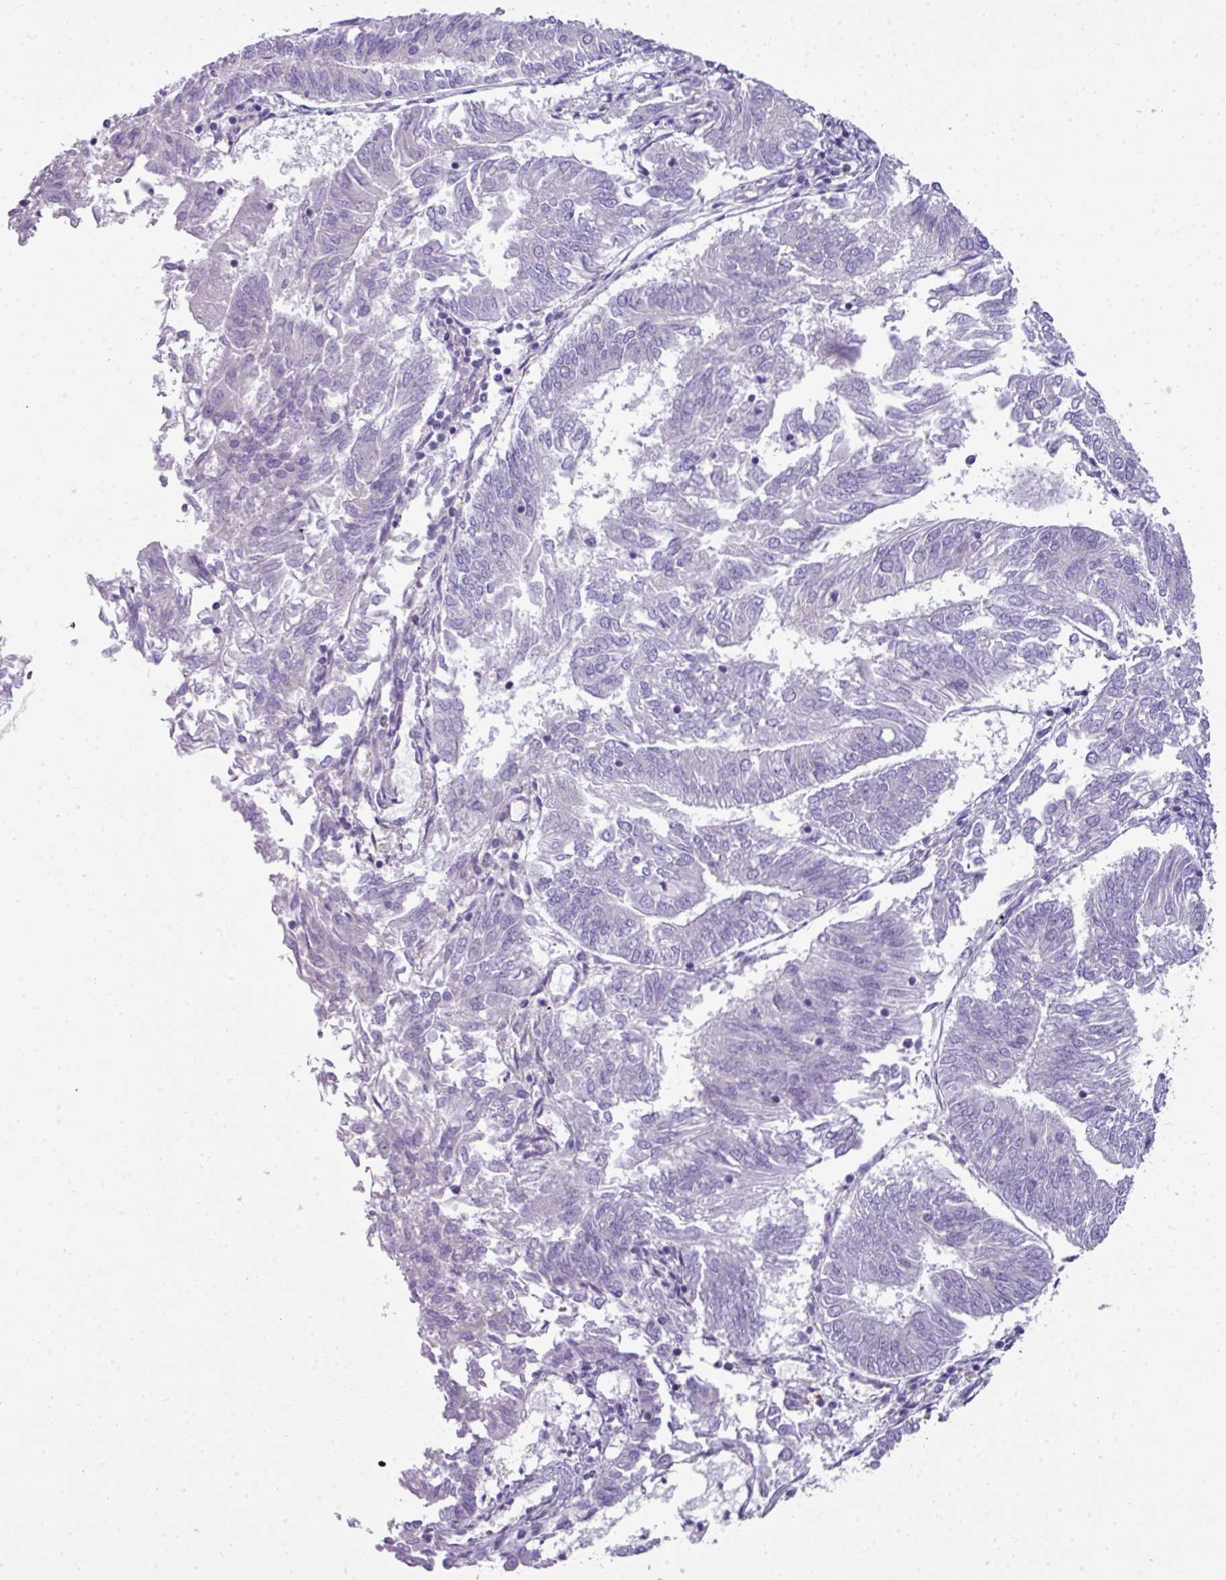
{"staining": {"intensity": "negative", "quantity": "none", "location": "none"}, "tissue": "endometrial cancer", "cell_type": "Tumor cells", "image_type": "cancer", "snomed": [{"axis": "morphology", "description": "Adenocarcinoma, NOS"}, {"axis": "topography", "description": "Endometrium"}], "caption": "Photomicrograph shows no significant protein positivity in tumor cells of adenocarcinoma (endometrial).", "gene": "ZNF568", "patient": {"sex": "female", "age": 58}}